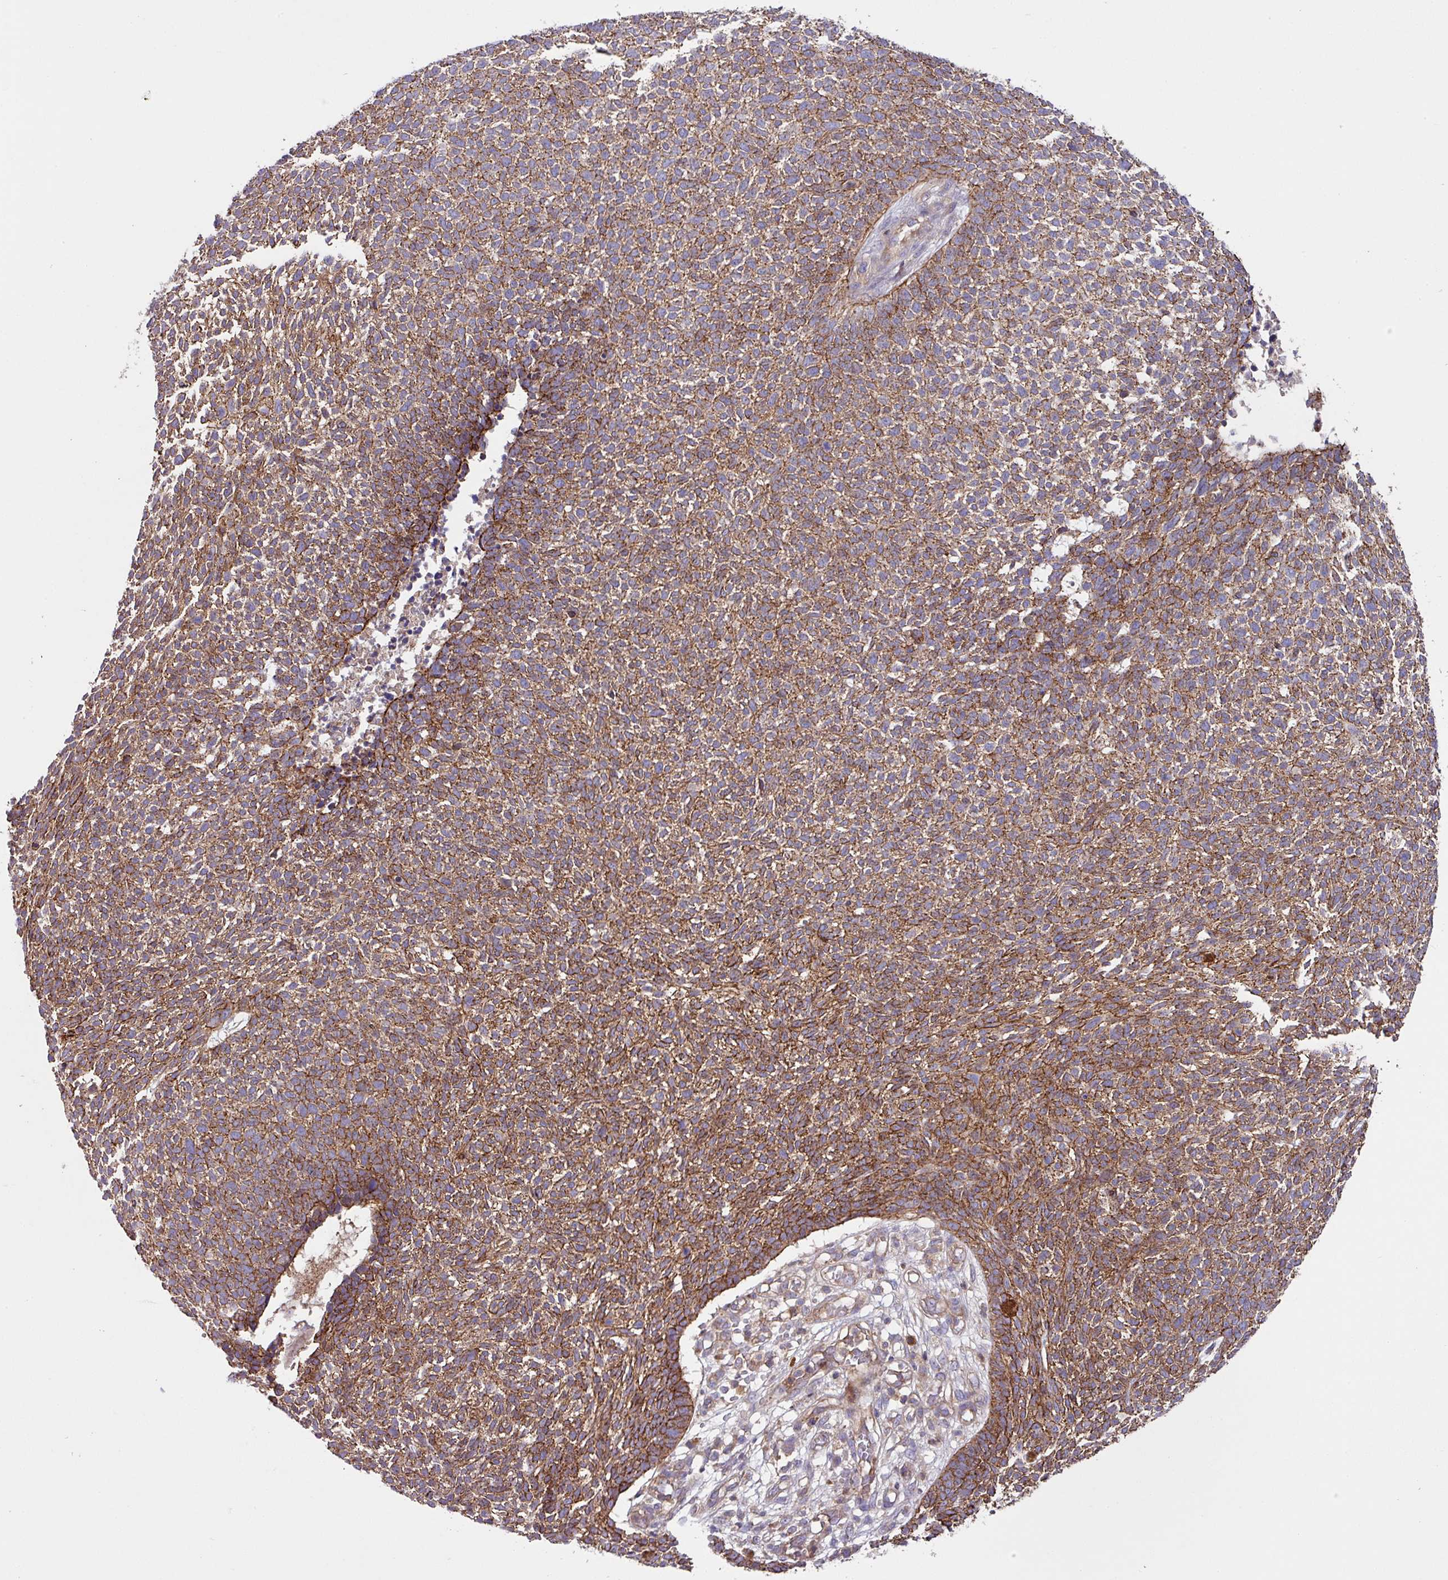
{"staining": {"intensity": "moderate", "quantity": ">75%", "location": "cytoplasmic/membranous"}, "tissue": "skin cancer", "cell_type": "Tumor cells", "image_type": "cancer", "snomed": [{"axis": "morphology", "description": "Basal cell carcinoma"}, {"axis": "topography", "description": "Skin"}], "caption": "The histopathology image reveals immunohistochemical staining of skin cancer. There is moderate cytoplasmic/membranous staining is appreciated in approximately >75% of tumor cells.", "gene": "RIC1", "patient": {"sex": "female", "age": 84}}